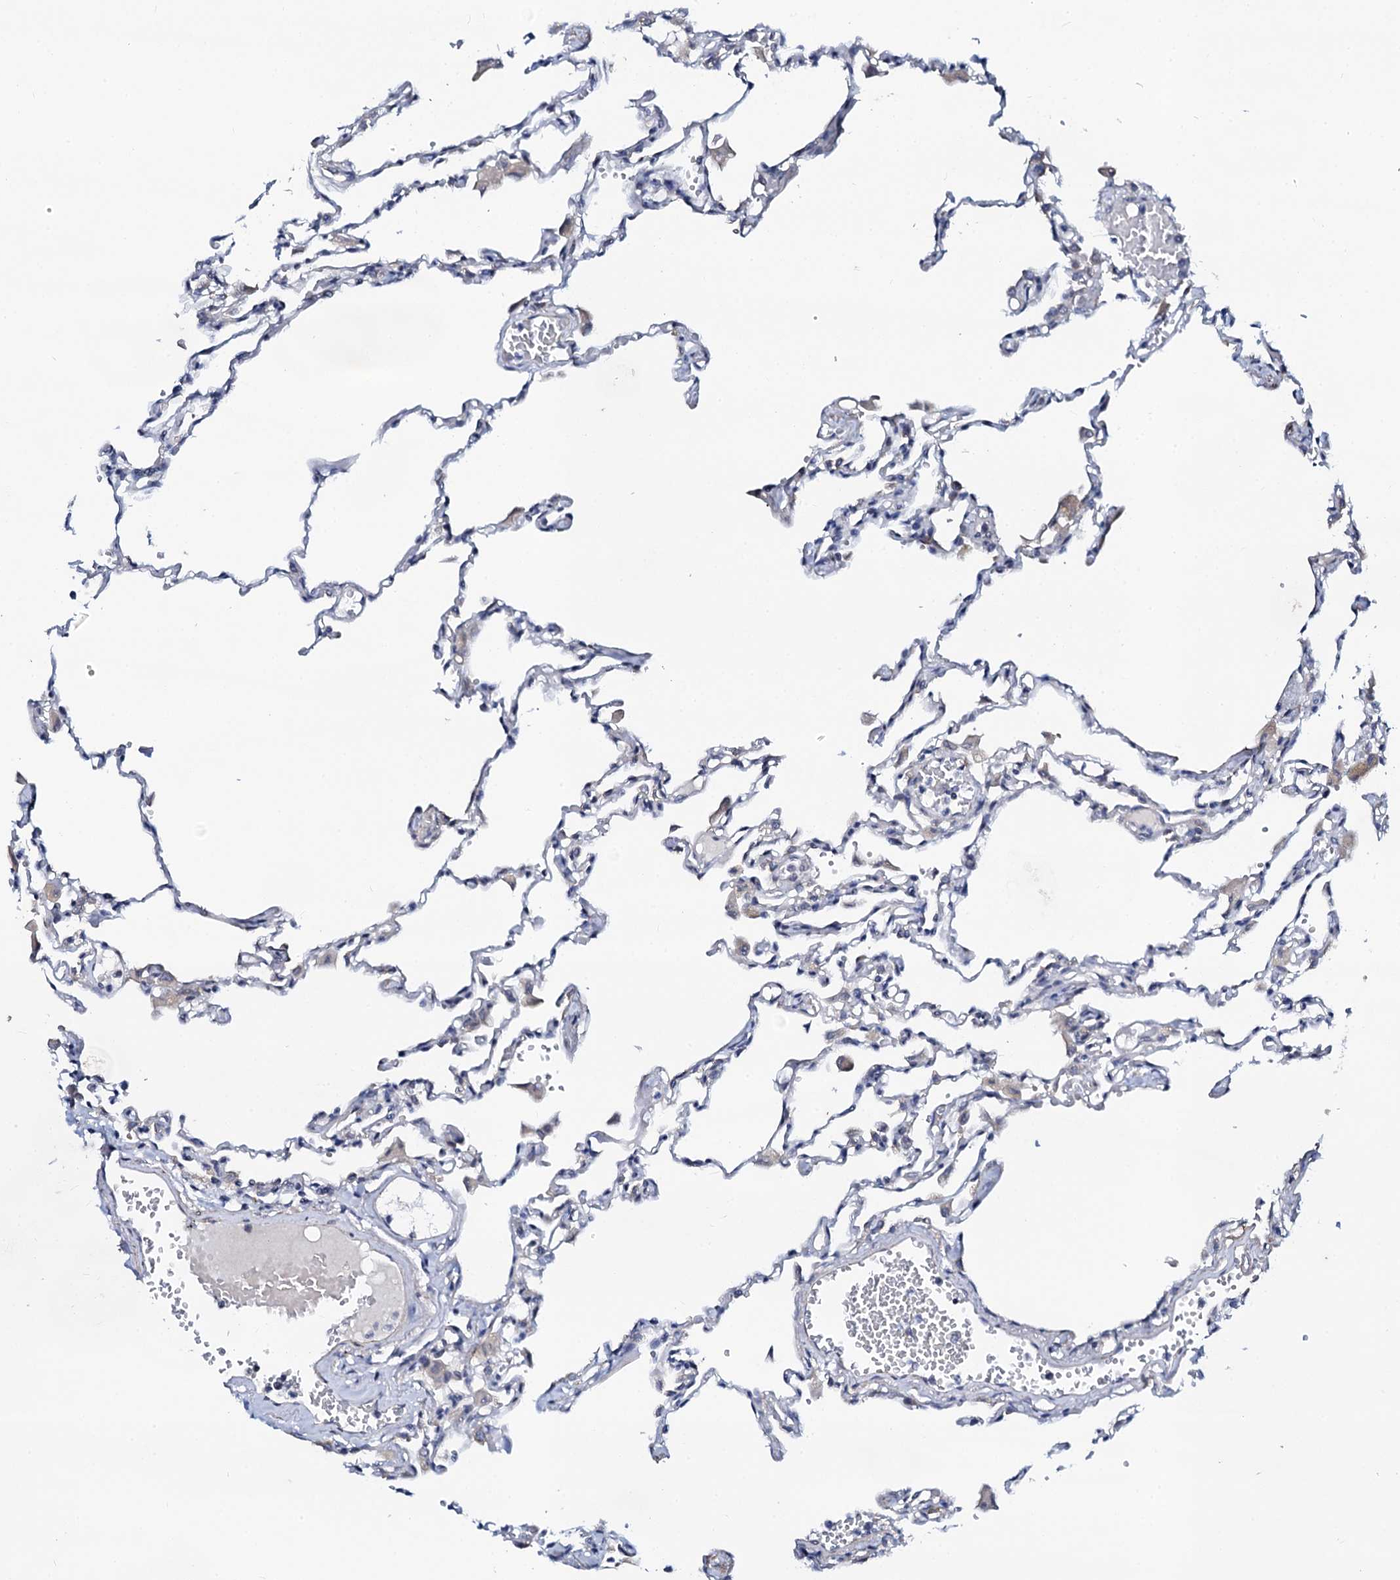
{"staining": {"intensity": "negative", "quantity": "none", "location": "none"}, "tissue": "lung", "cell_type": "Alveolar cells", "image_type": "normal", "snomed": [{"axis": "morphology", "description": "Normal tissue, NOS"}, {"axis": "topography", "description": "Bronchus"}, {"axis": "topography", "description": "Lung"}], "caption": "Immunohistochemical staining of benign lung exhibits no significant staining in alveolar cells.", "gene": "GPR176", "patient": {"sex": "female", "age": 49}}